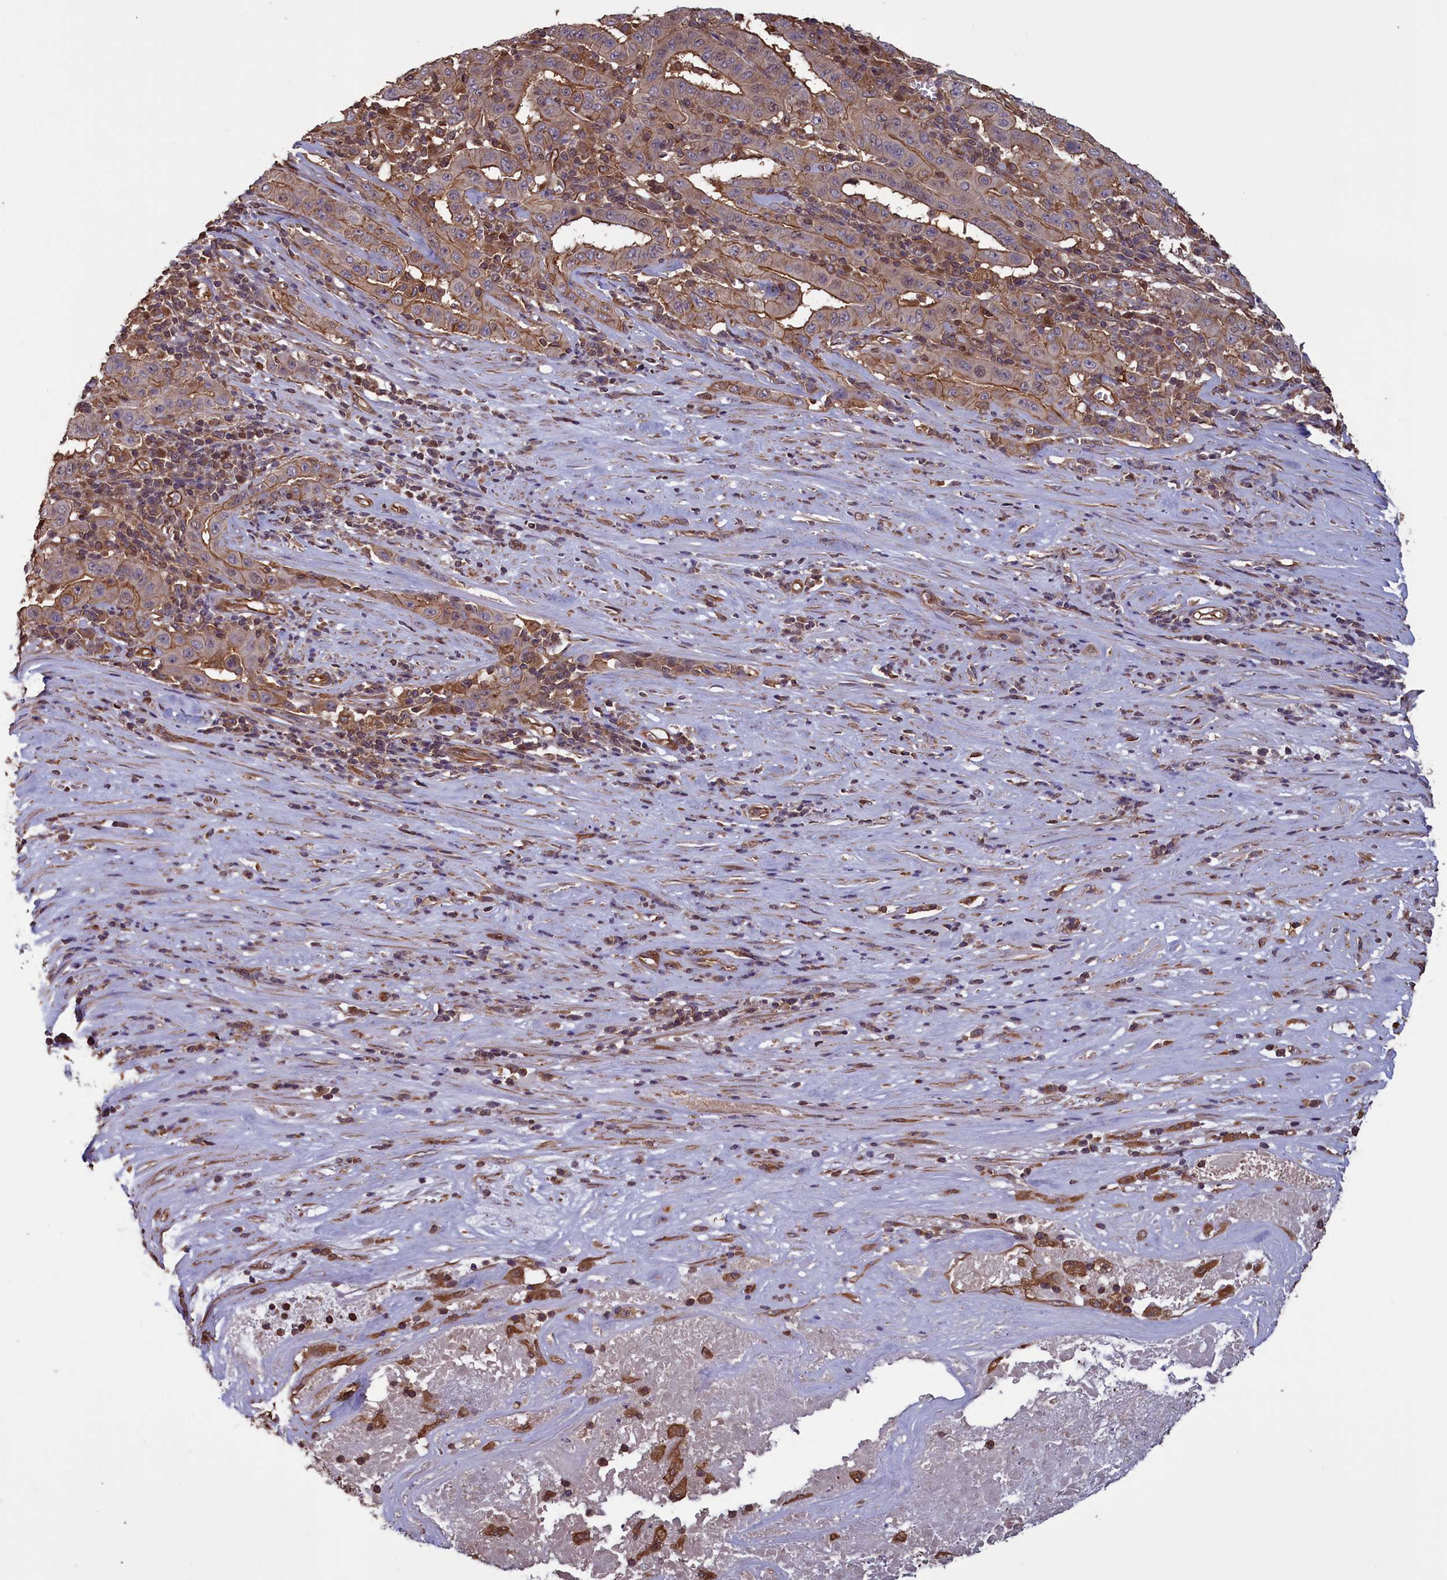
{"staining": {"intensity": "moderate", "quantity": "25%-75%", "location": "cytoplasmic/membranous"}, "tissue": "pancreatic cancer", "cell_type": "Tumor cells", "image_type": "cancer", "snomed": [{"axis": "morphology", "description": "Adenocarcinoma, NOS"}, {"axis": "topography", "description": "Pancreas"}], "caption": "Pancreatic cancer (adenocarcinoma) tissue reveals moderate cytoplasmic/membranous positivity in about 25%-75% of tumor cells, visualized by immunohistochemistry. (DAB = brown stain, brightfield microscopy at high magnification).", "gene": "DAPK3", "patient": {"sex": "male", "age": 63}}